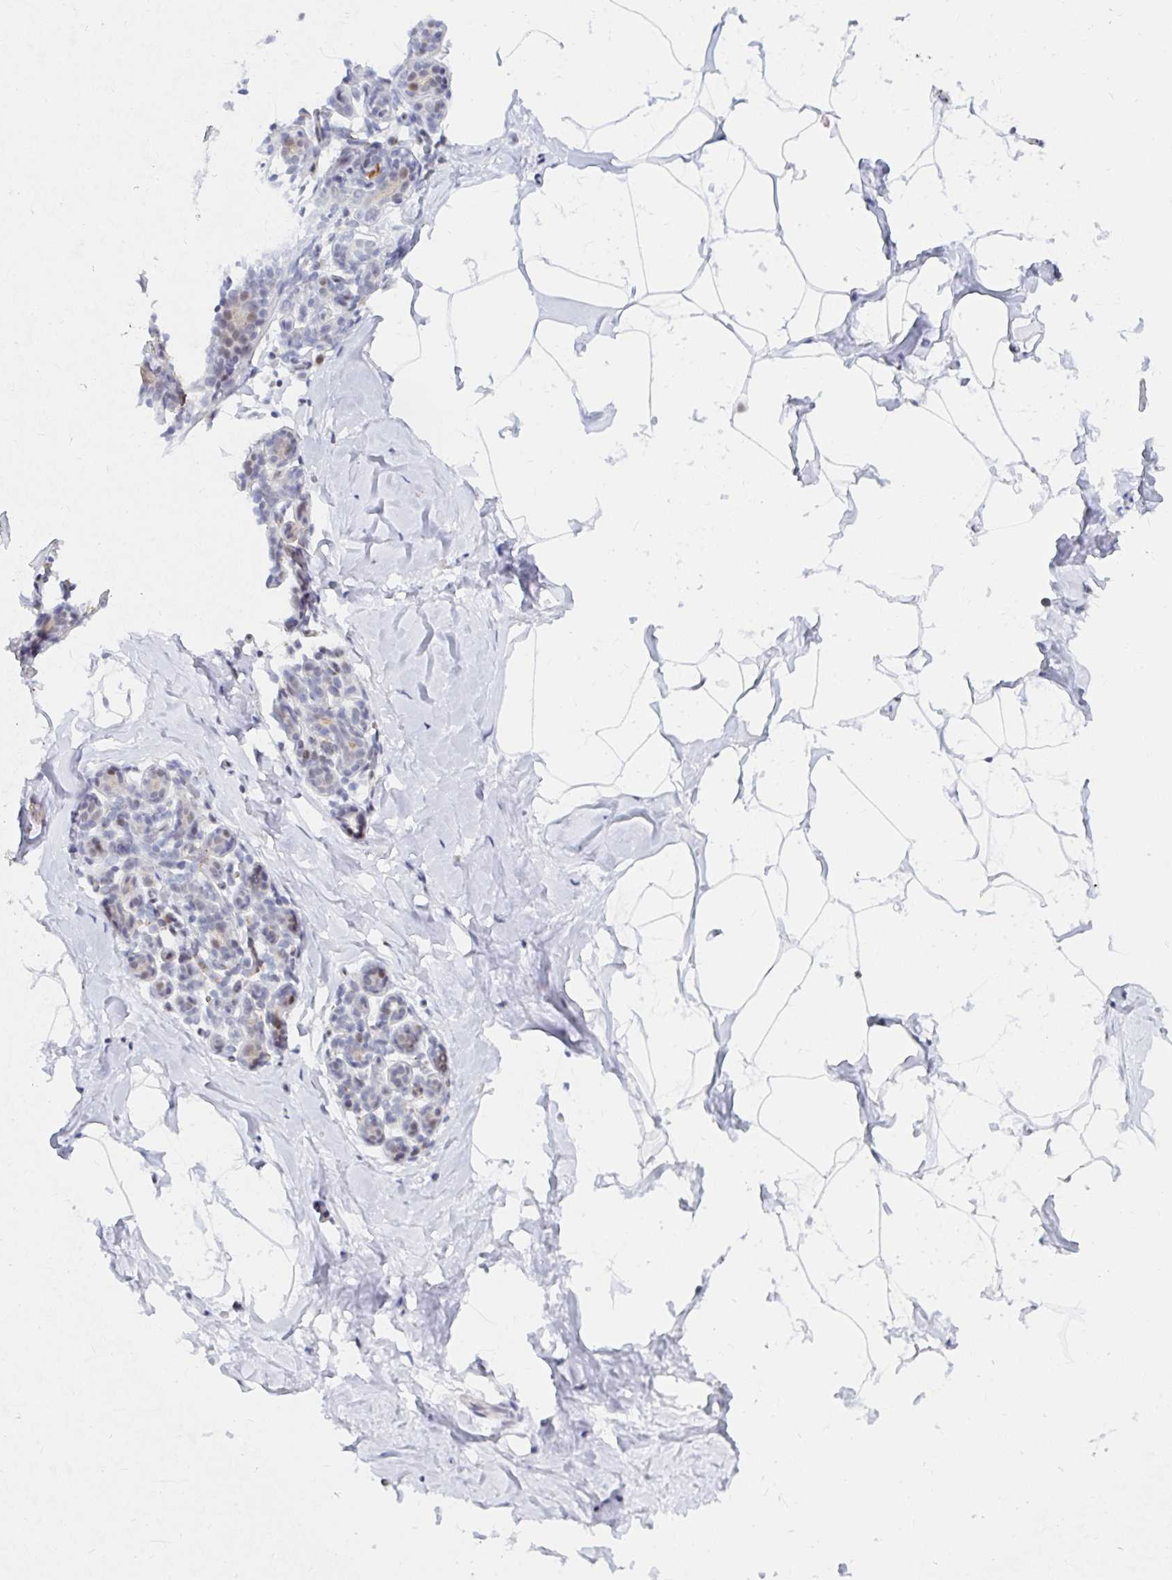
{"staining": {"intensity": "negative", "quantity": "none", "location": "none"}, "tissue": "breast", "cell_type": "Adipocytes", "image_type": "normal", "snomed": [{"axis": "morphology", "description": "Normal tissue, NOS"}, {"axis": "topography", "description": "Breast"}], "caption": "Adipocytes show no significant expression in normal breast.", "gene": "COL28A1", "patient": {"sex": "female", "age": 32}}